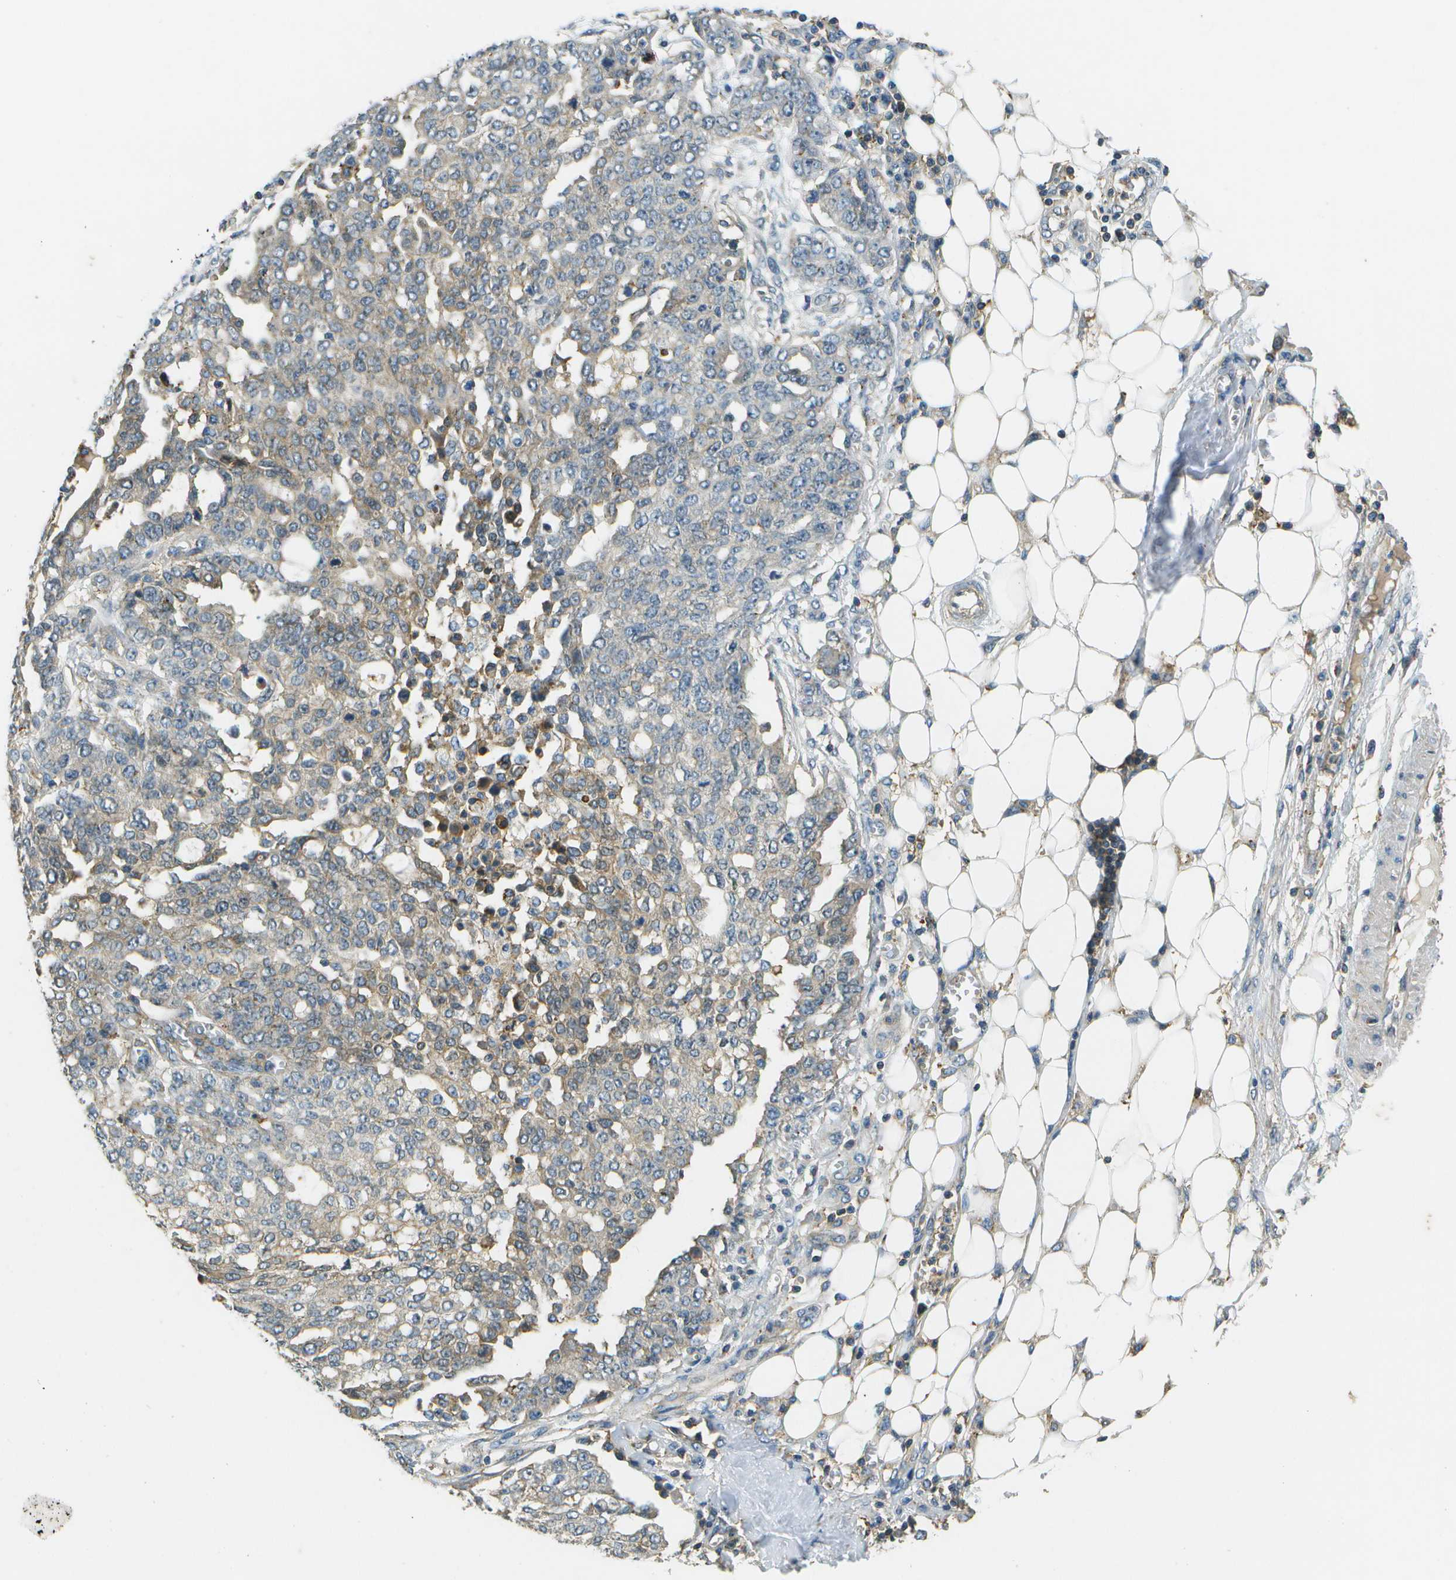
{"staining": {"intensity": "moderate", "quantity": "<25%", "location": "cytoplasmic/membranous"}, "tissue": "ovarian cancer", "cell_type": "Tumor cells", "image_type": "cancer", "snomed": [{"axis": "morphology", "description": "Cystadenocarcinoma, serous, NOS"}, {"axis": "topography", "description": "Soft tissue"}, {"axis": "topography", "description": "Ovary"}], "caption": "The micrograph shows immunohistochemical staining of ovarian cancer (serous cystadenocarcinoma). There is moderate cytoplasmic/membranous positivity is appreciated in about <25% of tumor cells. The staining is performed using DAB brown chromogen to label protein expression. The nuclei are counter-stained blue using hematoxylin.", "gene": "LRRC66", "patient": {"sex": "female", "age": 57}}